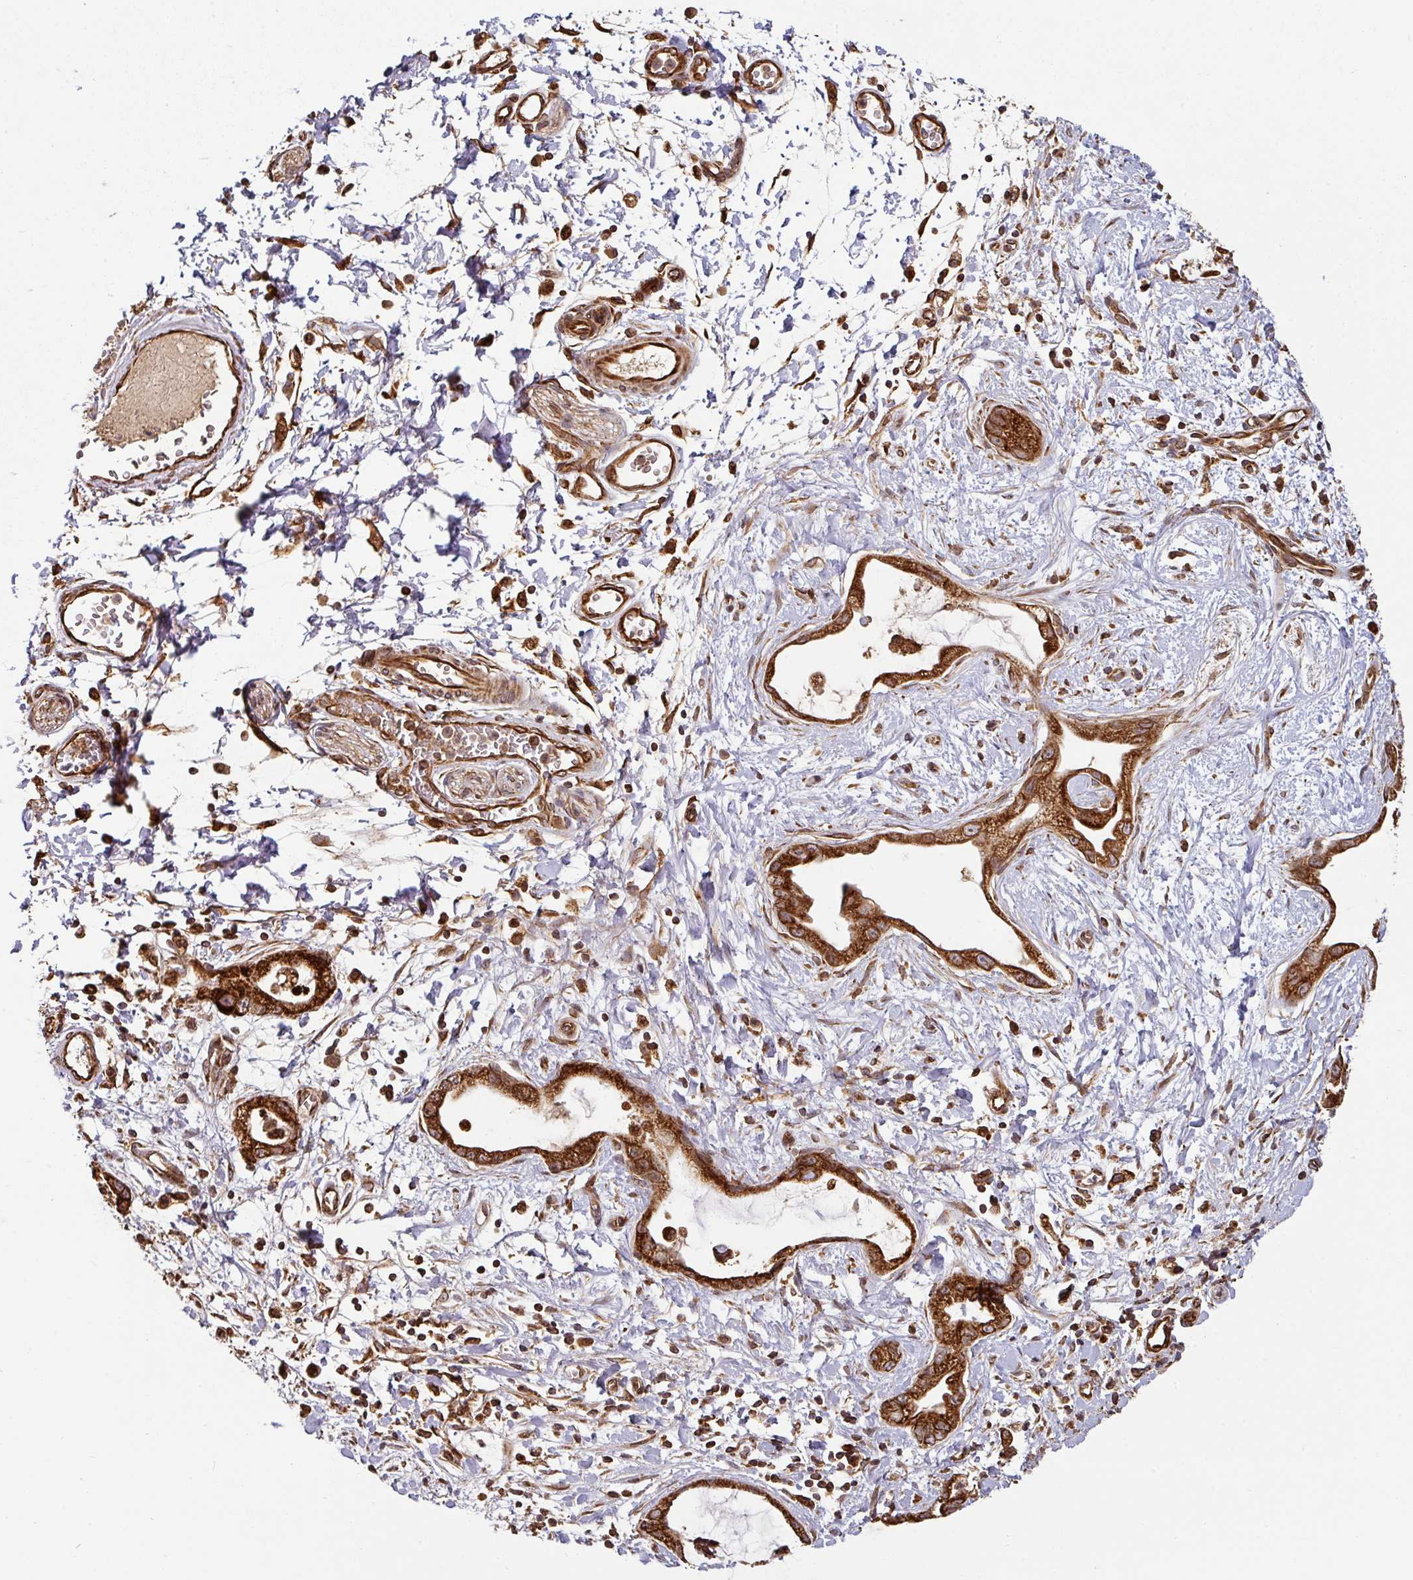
{"staining": {"intensity": "strong", "quantity": ">75%", "location": "cytoplasmic/membranous"}, "tissue": "stomach cancer", "cell_type": "Tumor cells", "image_type": "cancer", "snomed": [{"axis": "morphology", "description": "Adenocarcinoma, NOS"}, {"axis": "topography", "description": "Stomach"}], "caption": "IHC staining of stomach cancer, which demonstrates high levels of strong cytoplasmic/membranous expression in approximately >75% of tumor cells indicating strong cytoplasmic/membranous protein expression. The staining was performed using DAB (3,3'-diaminobenzidine) (brown) for protein detection and nuclei were counterstained in hematoxylin (blue).", "gene": "TRAP1", "patient": {"sex": "male", "age": 55}}